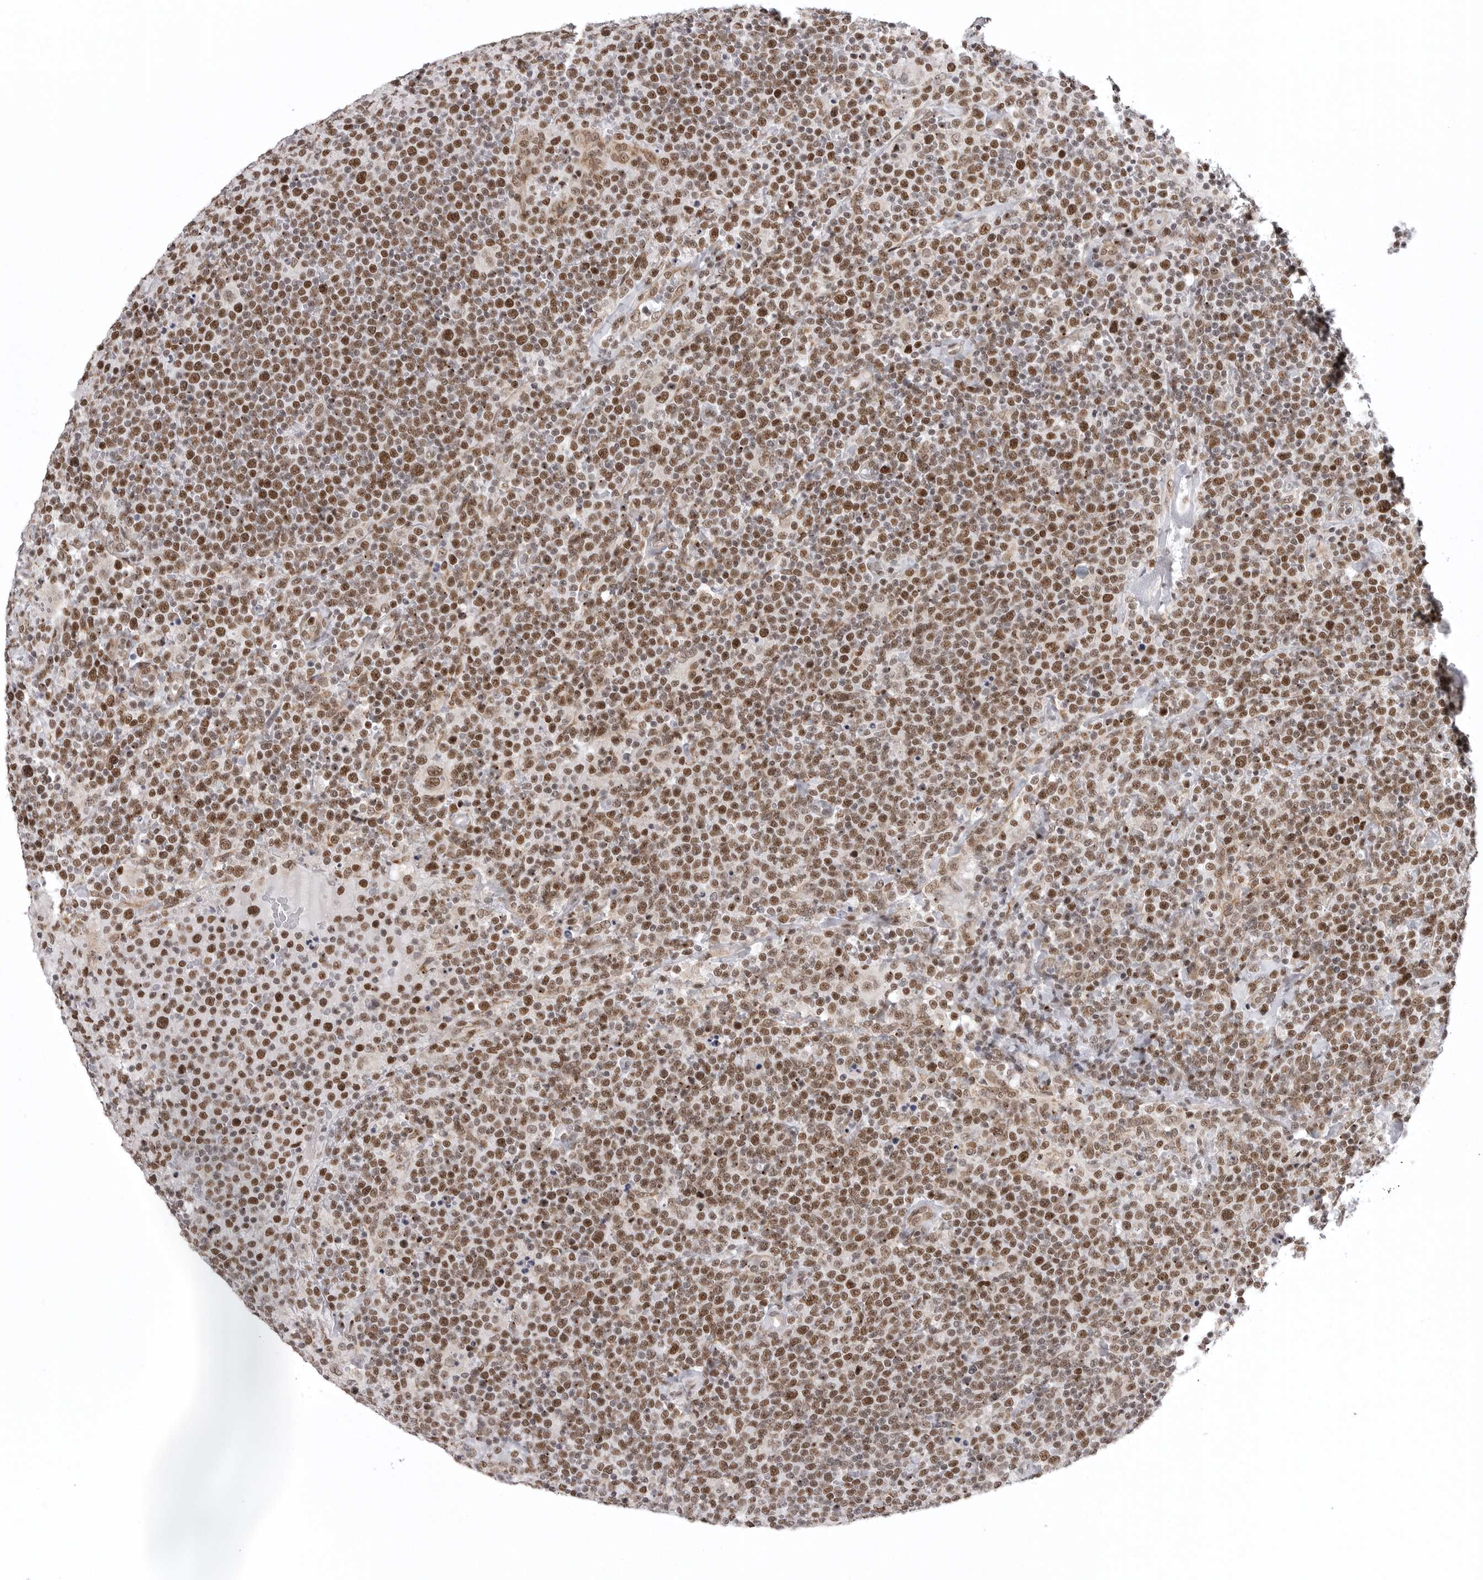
{"staining": {"intensity": "moderate", "quantity": ">75%", "location": "nuclear"}, "tissue": "lymphoma", "cell_type": "Tumor cells", "image_type": "cancer", "snomed": [{"axis": "morphology", "description": "Malignant lymphoma, non-Hodgkin's type, High grade"}, {"axis": "topography", "description": "Lymph node"}], "caption": "Lymphoma tissue reveals moderate nuclear staining in approximately >75% of tumor cells, visualized by immunohistochemistry. Nuclei are stained in blue.", "gene": "PRDM10", "patient": {"sex": "male", "age": 61}}